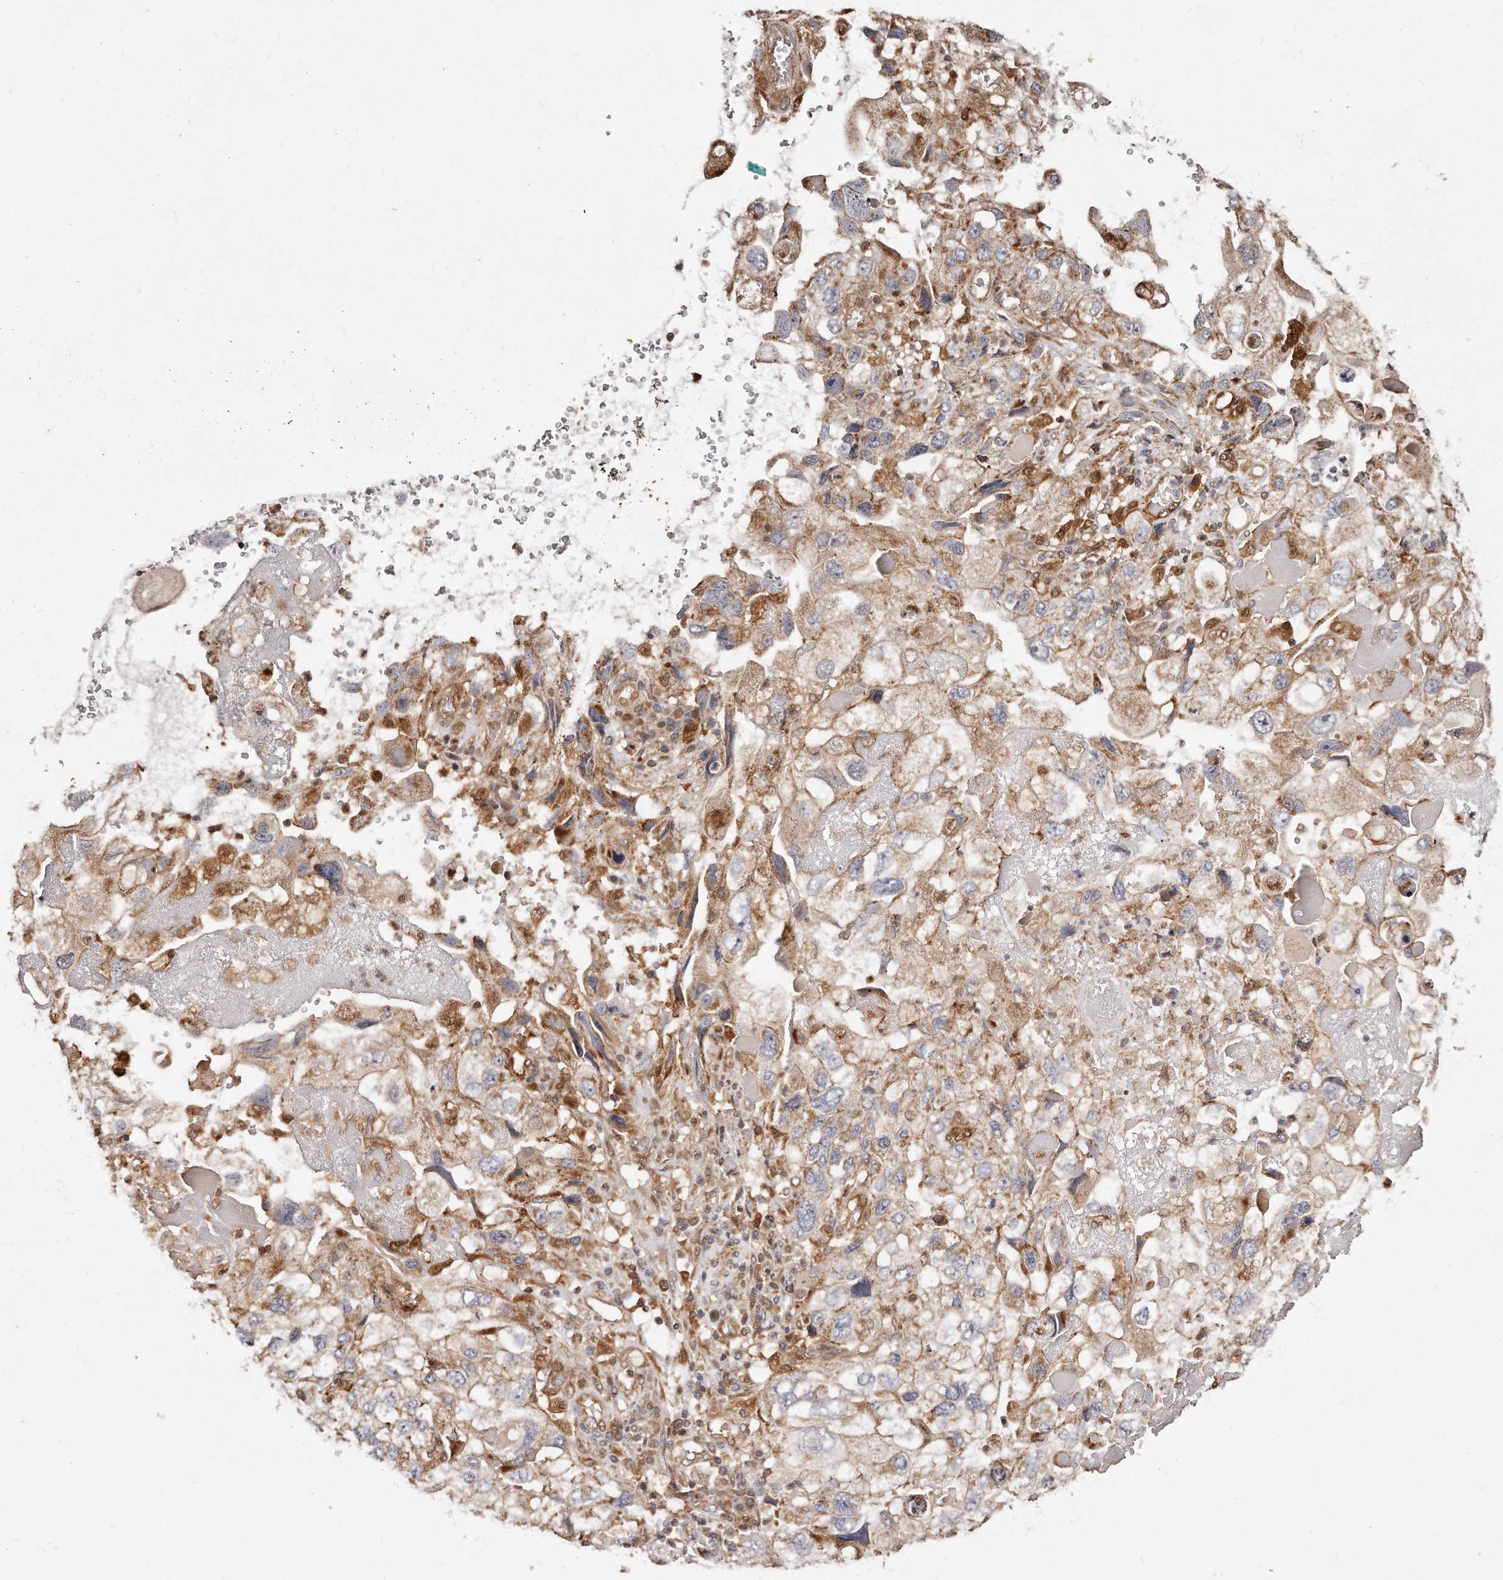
{"staining": {"intensity": "moderate", "quantity": "25%-75%", "location": "cytoplasmic/membranous"}, "tissue": "endometrial cancer", "cell_type": "Tumor cells", "image_type": "cancer", "snomed": [{"axis": "morphology", "description": "Adenocarcinoma, NOS"}, {"axis": "topography", "description": "Endometrium"}], "caption": "A brown stain shows moderate cytoplasmic/membranous positivity of a protein in human adenocarcinoma (endometrial) tumor cells.", "gene": "GBP4", "patient": {"sex": "female", "age": 49}}